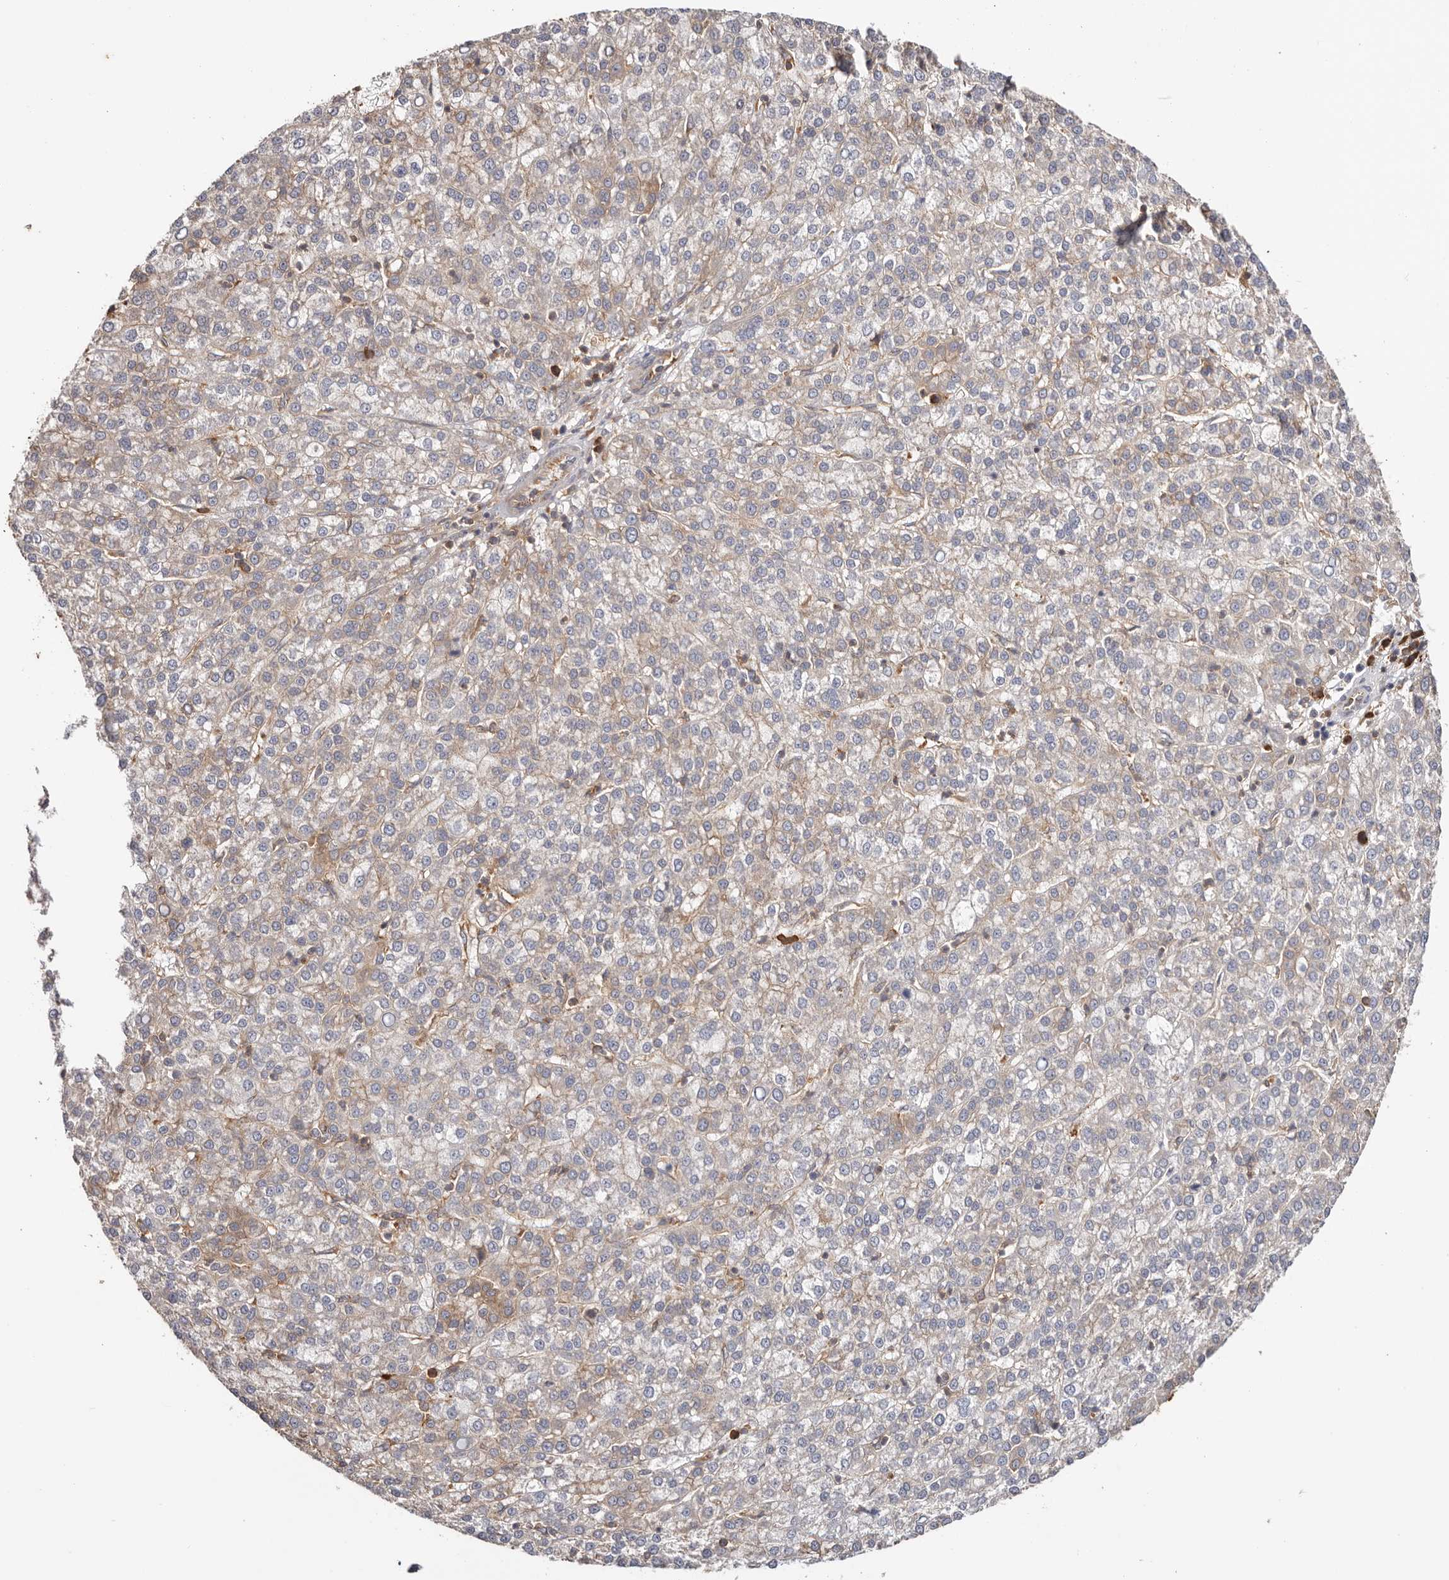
{"staining": {"intensity": "moderate", "quantity": "25%-75%", "location": "cytoplasmic/membranous"}, "tissue": "liver cancer", "cell_type": "Tumor cells", "image_type": "cancer", "snomed": [{"axis": "morphology", "description": "Carcinoma, Hepatocellular, NOS"}, {"axis": "topography", "description": "Liver"}], "caption": "Hepatocellular carcinoma (liver) stained for a protein displays moderate cytoplasmic/membranous positivity in tumor cells. The staining was performed using DAB (3,3'-diaminobenzidine) to visualize the protein expression in brown, while the nuclei were stained in blue with hematoxylin (Magnification: 20x).", "gene": "EPRS1", "patient": {"sex": "female", "age": 58}}